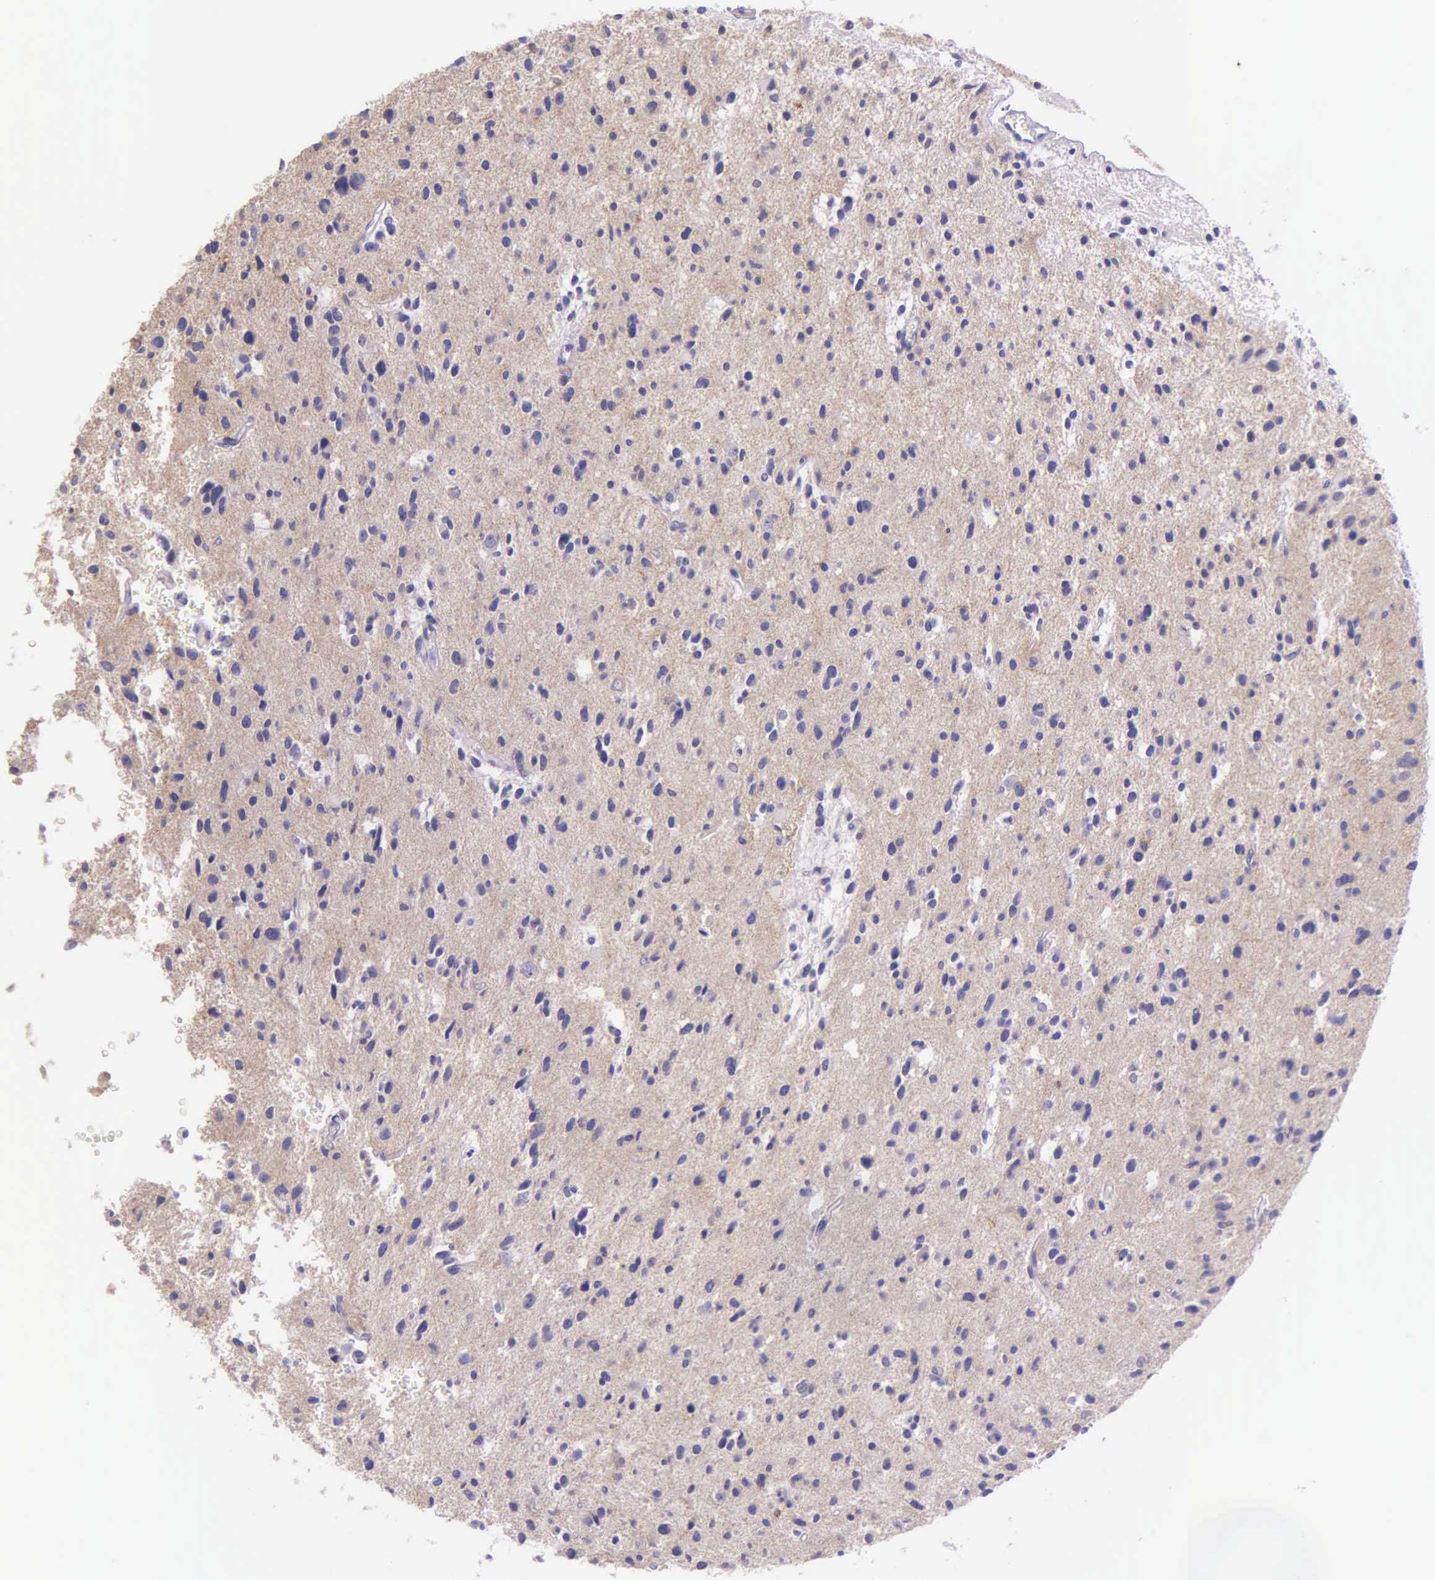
{"staining": {"intensity": "negative", "quantity": "none", "location": "none"}, "tissue": "glioma", "cell_type": "Tumor cells", "image_type": "cancer", "snomed": [{"axis": "morphology", "description": "Glioma, malignant, Low grade"}, {"axis": "topography", "description": "Brain"}], "caption": "Image shows no protein staining in tumor cells of malignant low-grade glioma tissue.", "gene": "THSD7A", "patient": {"sex": "female", "age": 46}}